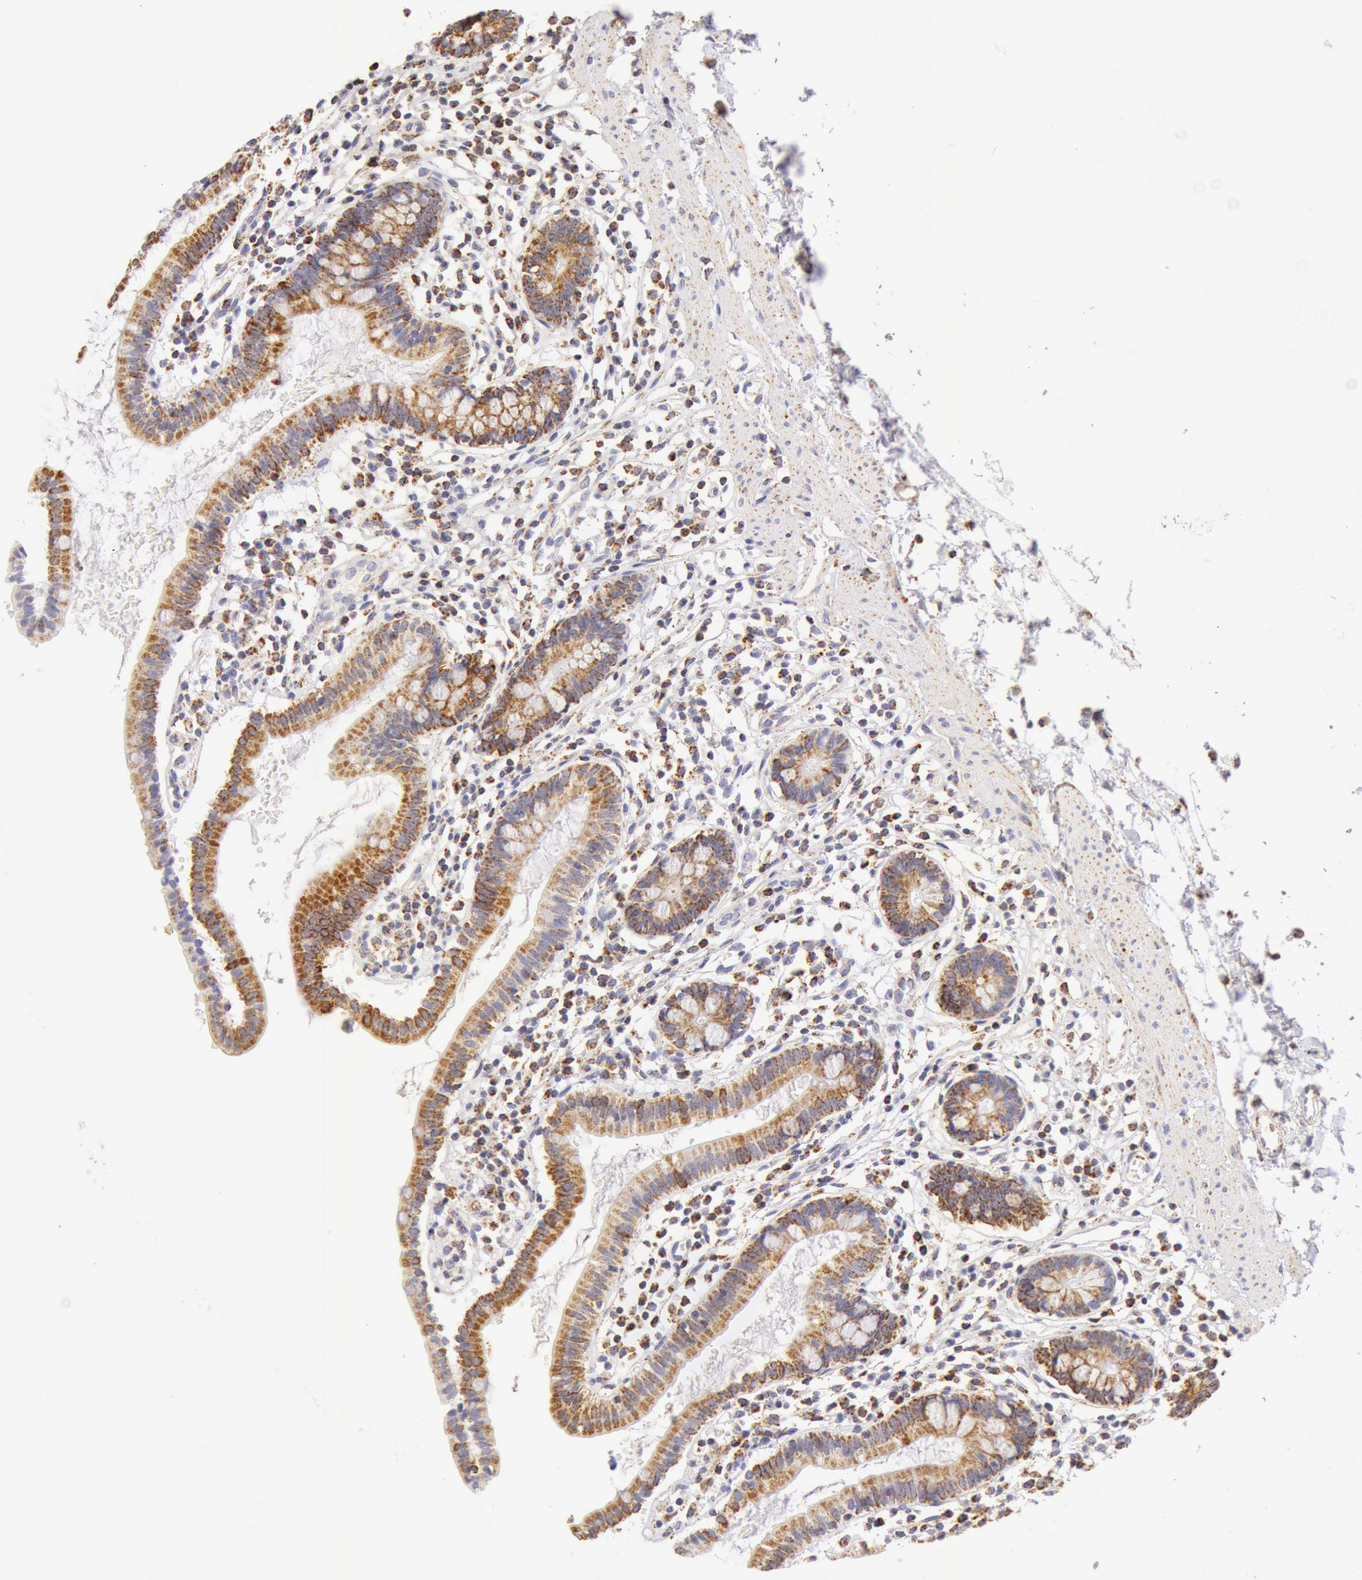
{"staining": {"intensity": "moderate", "quantity": "25%-75%", "location": "cytoplasmic/membranous"}, "tissue": "small intestine", "cell_type": "Glandular cells", "image_type": "normal", "snomed": [{"axis": "morphology", "description": "Normal tissue, NOS"}, {"axis": "topography", "description": "Small intestine"}], "caption": "Moderate cytoplasmic/membranous staining is appreciated in approximately 25%-75% of glandular cells in unremarkable small intestine. (IHC, brightfield microscopy, high magnification).", "gene": "ATP5F1B", "patient": {"sex": "female", "age": 37}}